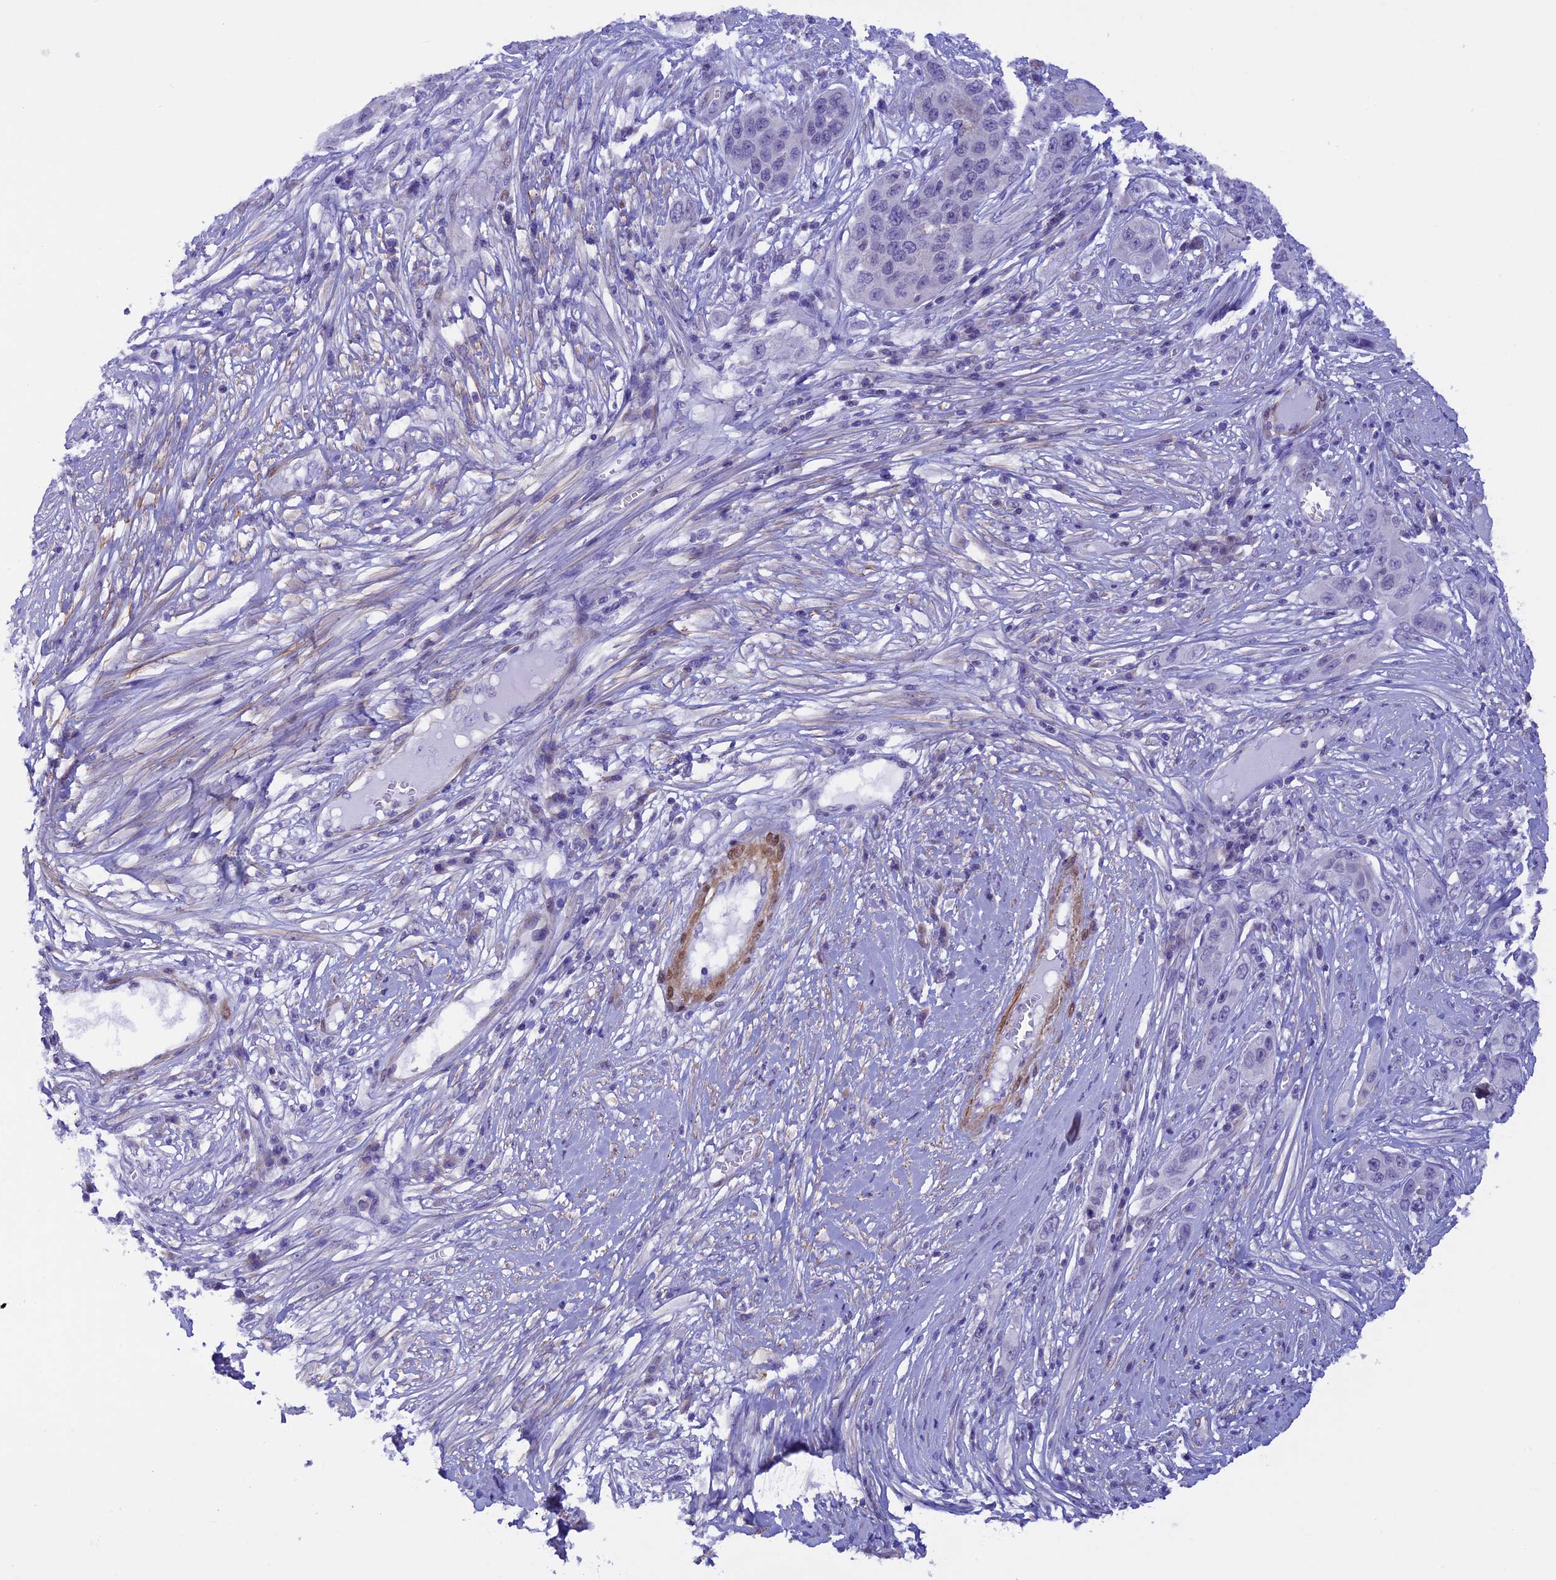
{"staining": {"intensity": "negative", "quantity": "none", "location": "none"}, "tissue": "skin cancer", "cell_type": "Tumor cells", "image_type": "cancer", "snomed": [{"axis": "morphology", "description": "Squamous cell carcinoma, NOS"}, {"axis": "topography", "description": "Skin"}], "caption": "Immunohistochemistry (IHC) micrograph of neoplastic tissue: human skin cancer stained with DAB (3,3'-diaminobenzidine) reveals no significant protein positivity in tumor cells. (Brightfield microscopy of DAB IHC at high magnification).", "gene": "IGSF6", "patient": {"sex": "male", "age": 55}}